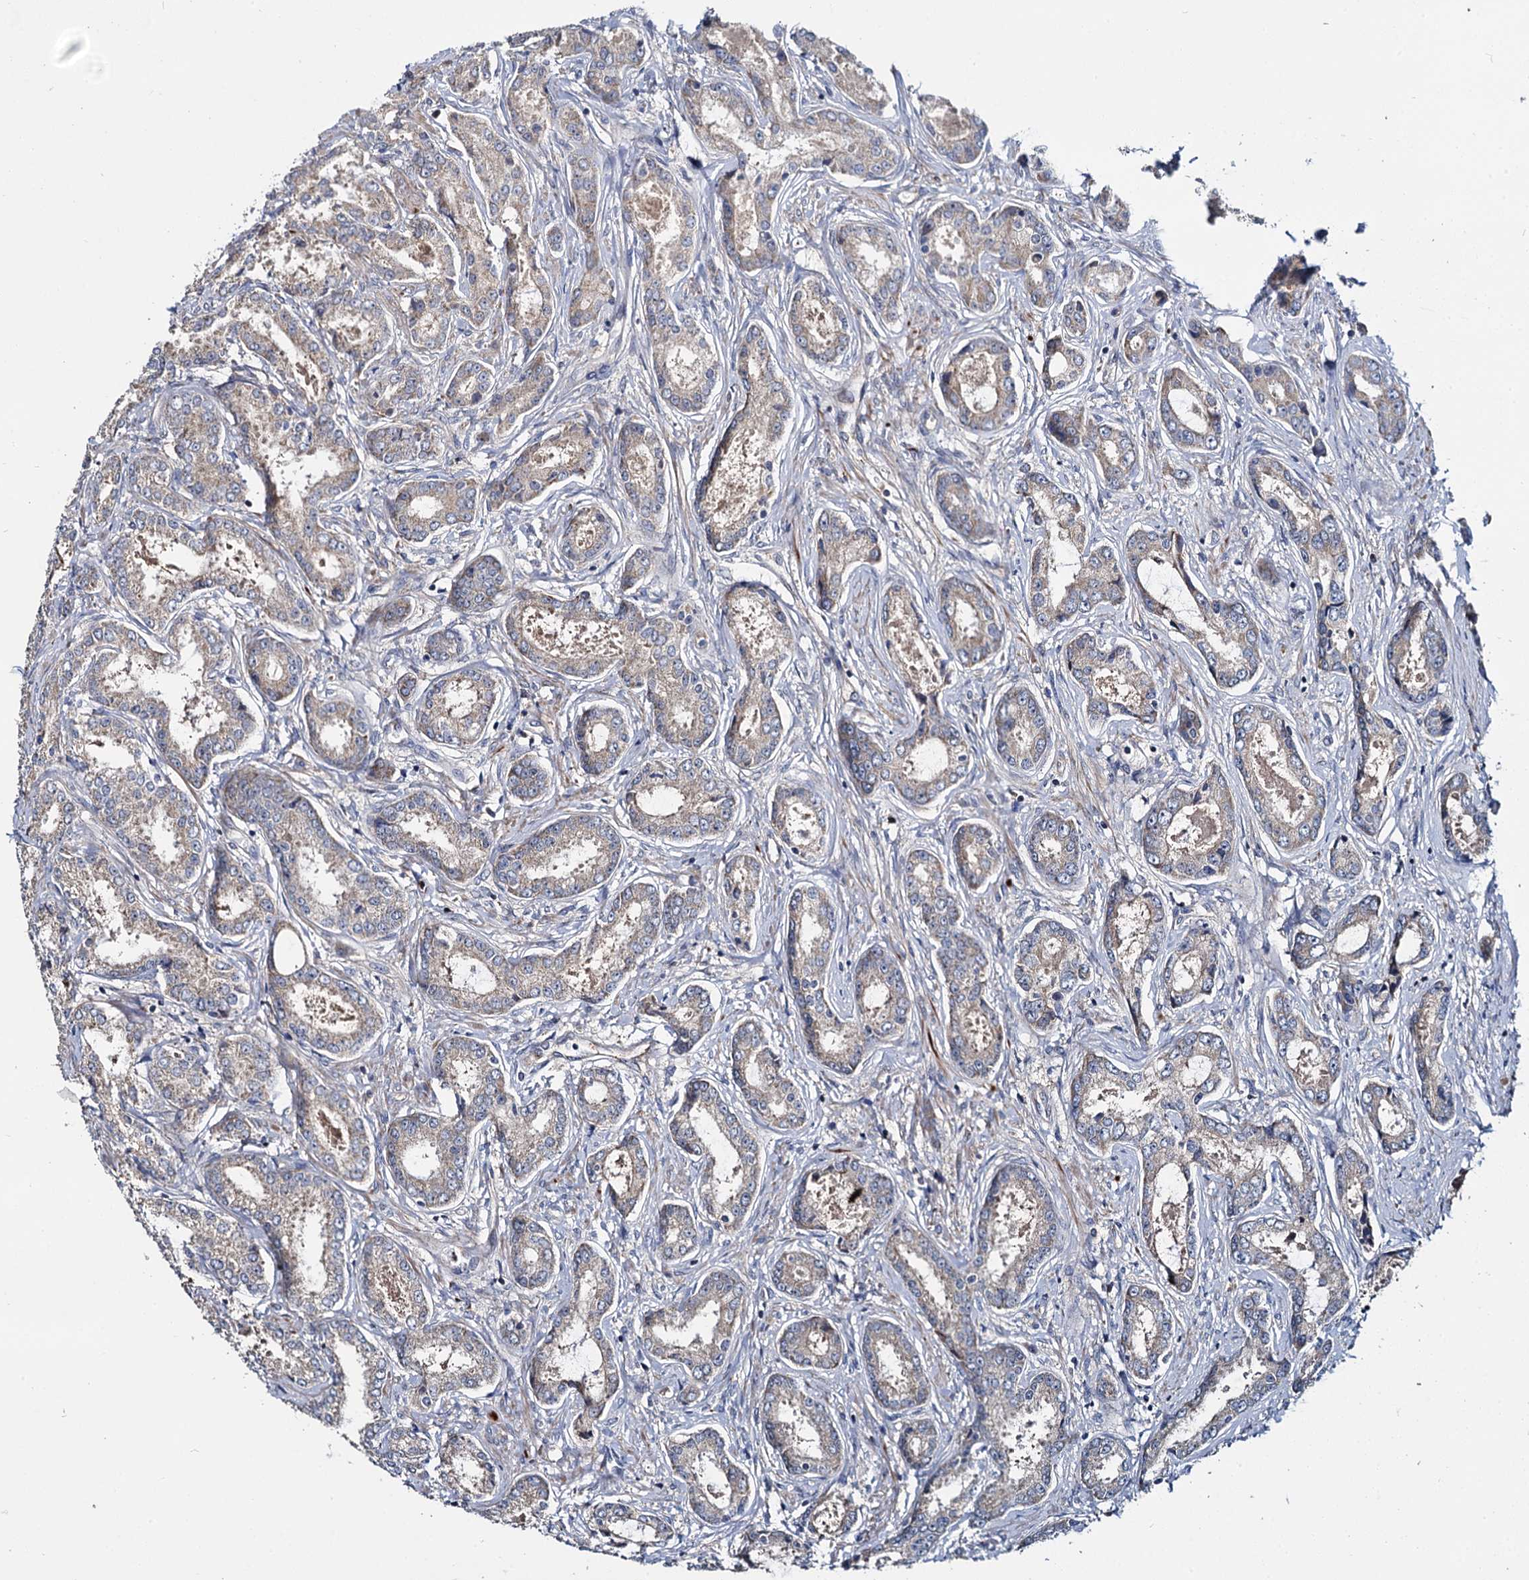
{"staining": {"intensity": "negative", "quantity": "none", "location": "none"}, "tissue": "prostate cancer", "cell_type": "Tumor cells", "image_type": "cancer", "snomed": [{"axis": "morphology", "description": "Adenocarcinoma, Low grade"}, {"axis": "topography", "description": "Prostate"}], "caption": "DAB immunohistochemical staining of prostate cancer exhibits no significant positivity in tumor cells.", "gene": "CEP192", "patient": {"sex": "male", "age": 68}}